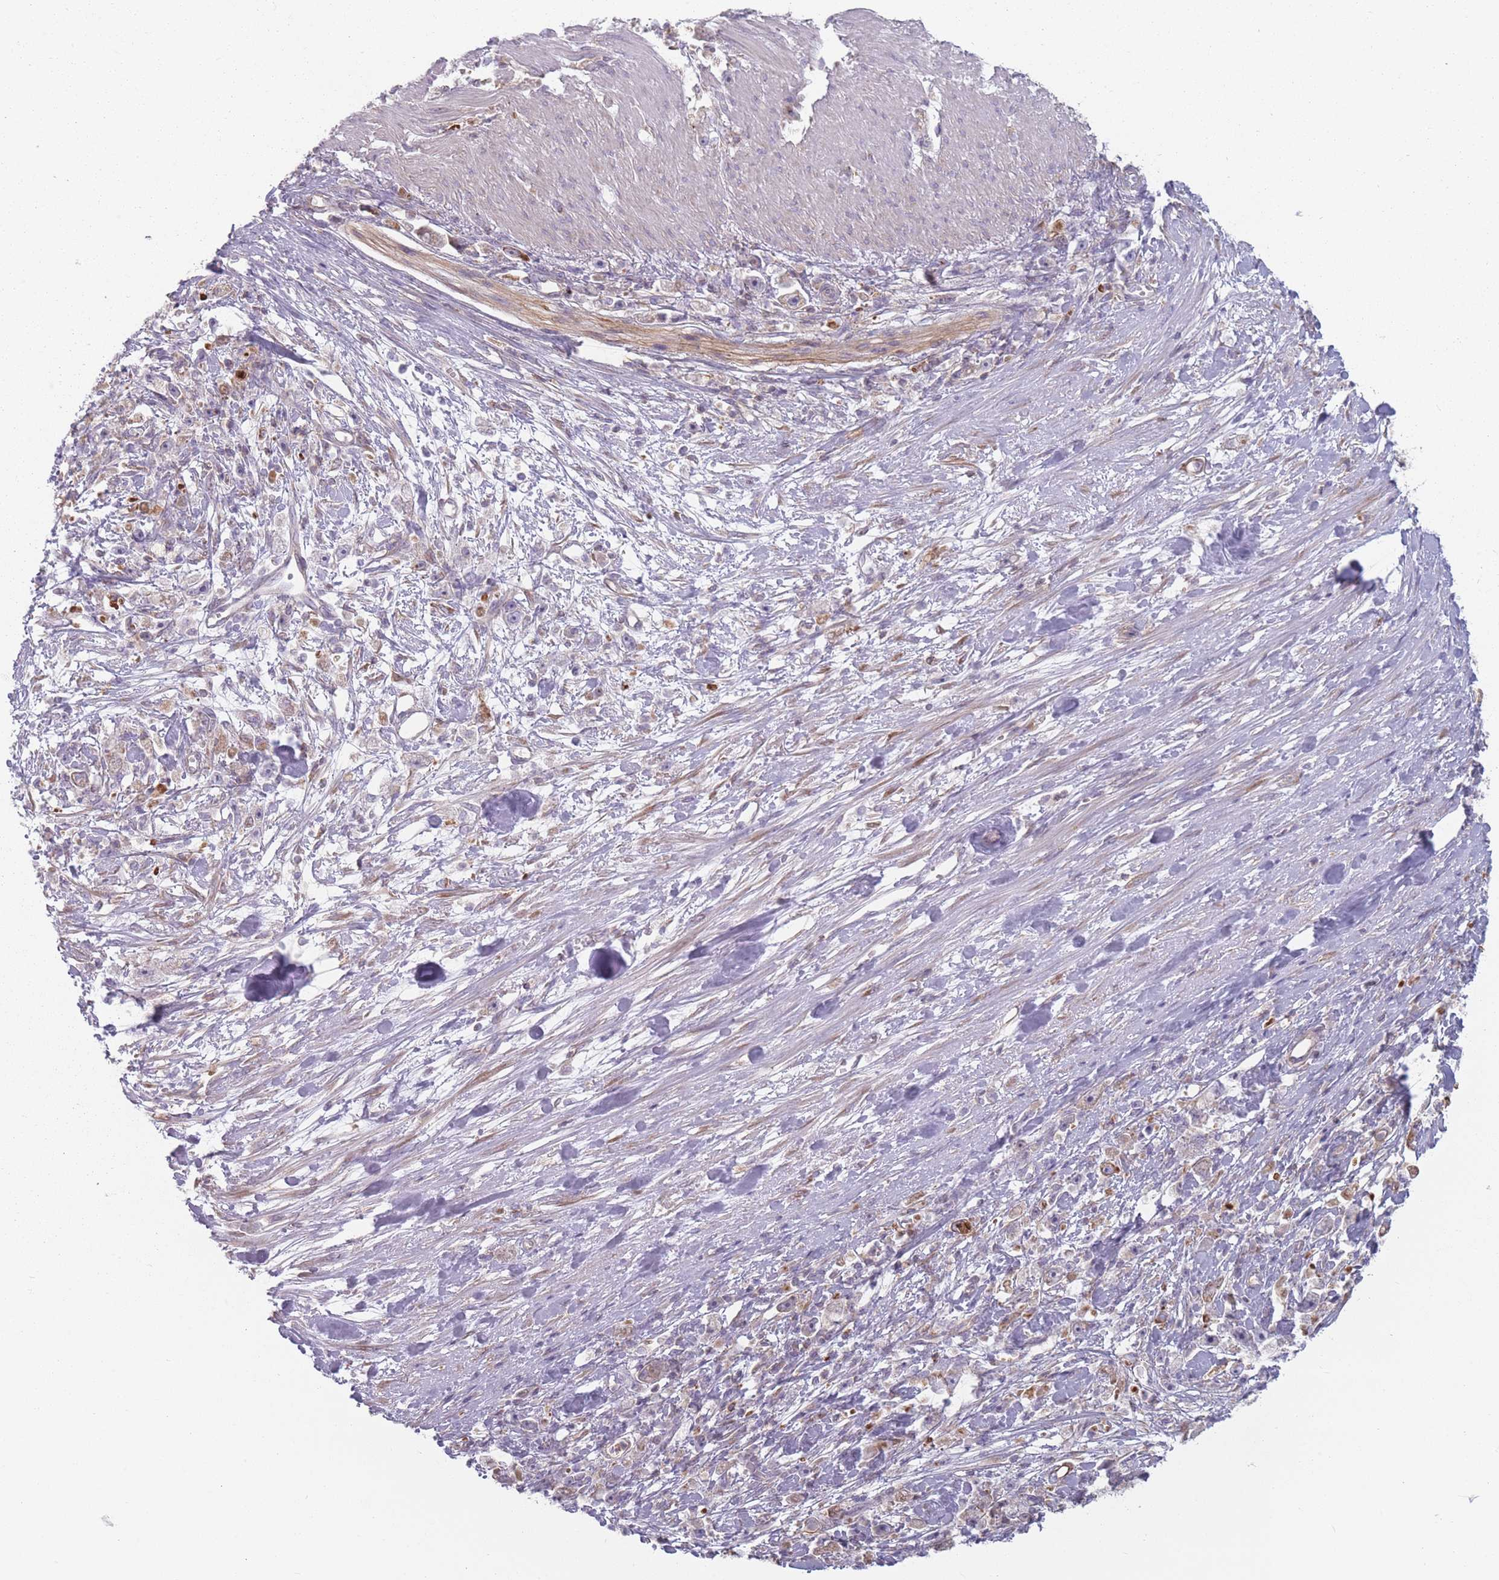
{"staining": {"intensity": "negative", "quantity": "none", "location": "none"}, "tissue": "stomach cancer", "cell_type": "Tumor cells", "image_type": "cancer", "snomed": [{"axis": "morphology", "description": "Adenocarcinoma, NOS"}, {"axis": "topography", "description": "Stomach"}], "caption": "Histopathology image shows no protein positivity in tumor cells of stomach cancer tissue.", "gene": "HSBP1L1", "patient": {"sex": "female", "age": 59}}